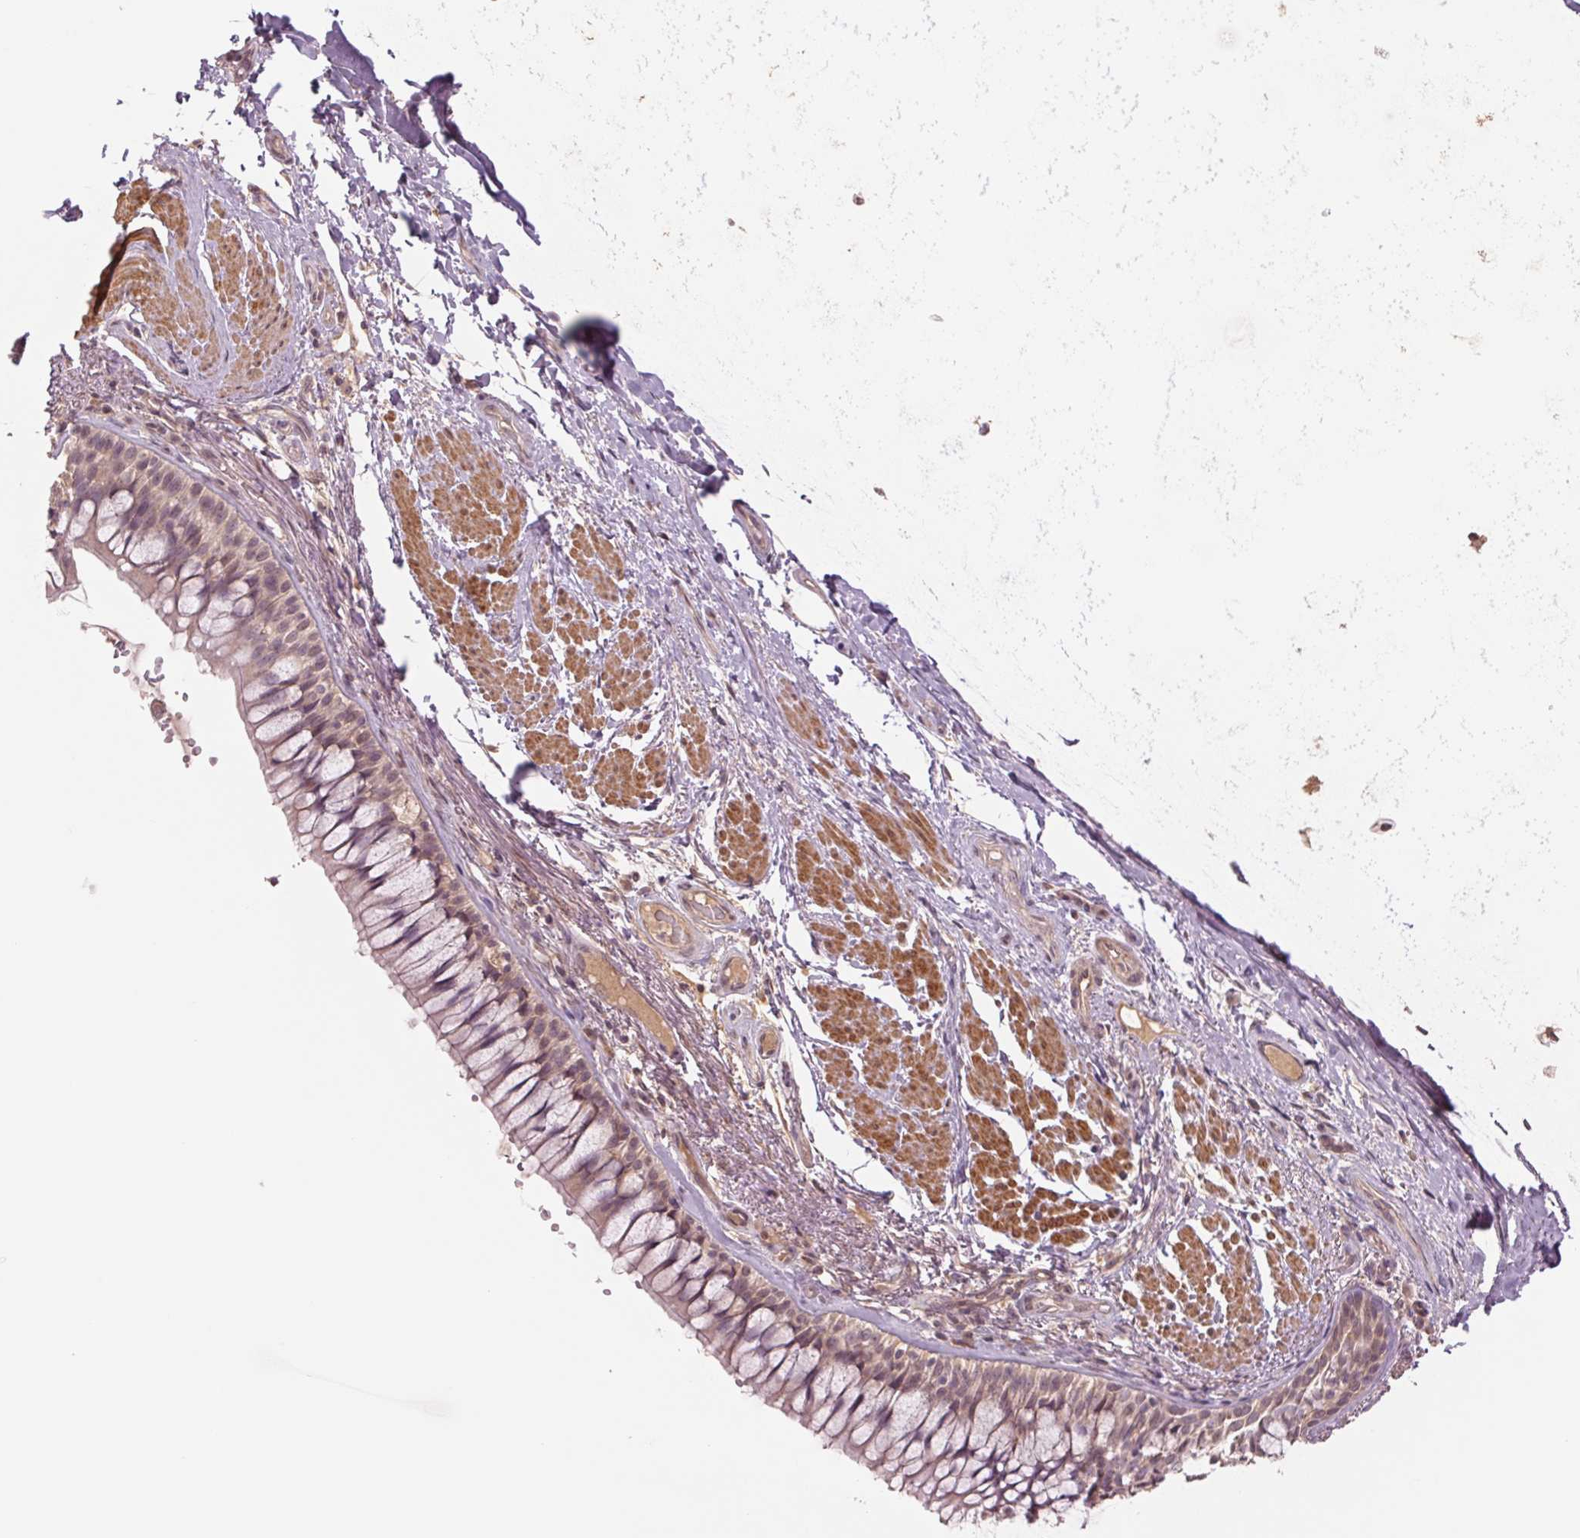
{"staining": {"intensity": "moderate", "quantity": "25%-75%", "location": "cytoplasmic/membranous"}, "tissue": "adipose tissue", "cell_type": "Adipocytes", "image_type": "normal", "snomed": [{"axis": "morphology", "description": "Normal tissue, NOS"}, {"axis": "topography", "description": "Cartilage tissue"}, {"axis": "topography", "description": "Bronchus"}], "caption": "A medium amount of moderate cytoplasmic/membranous staining is appreciated in about 25%-75% of adipocytes in normal adipose tissue.", "gene": "PPIAL4A", "patient": {"sex": "male", "age": 64}}